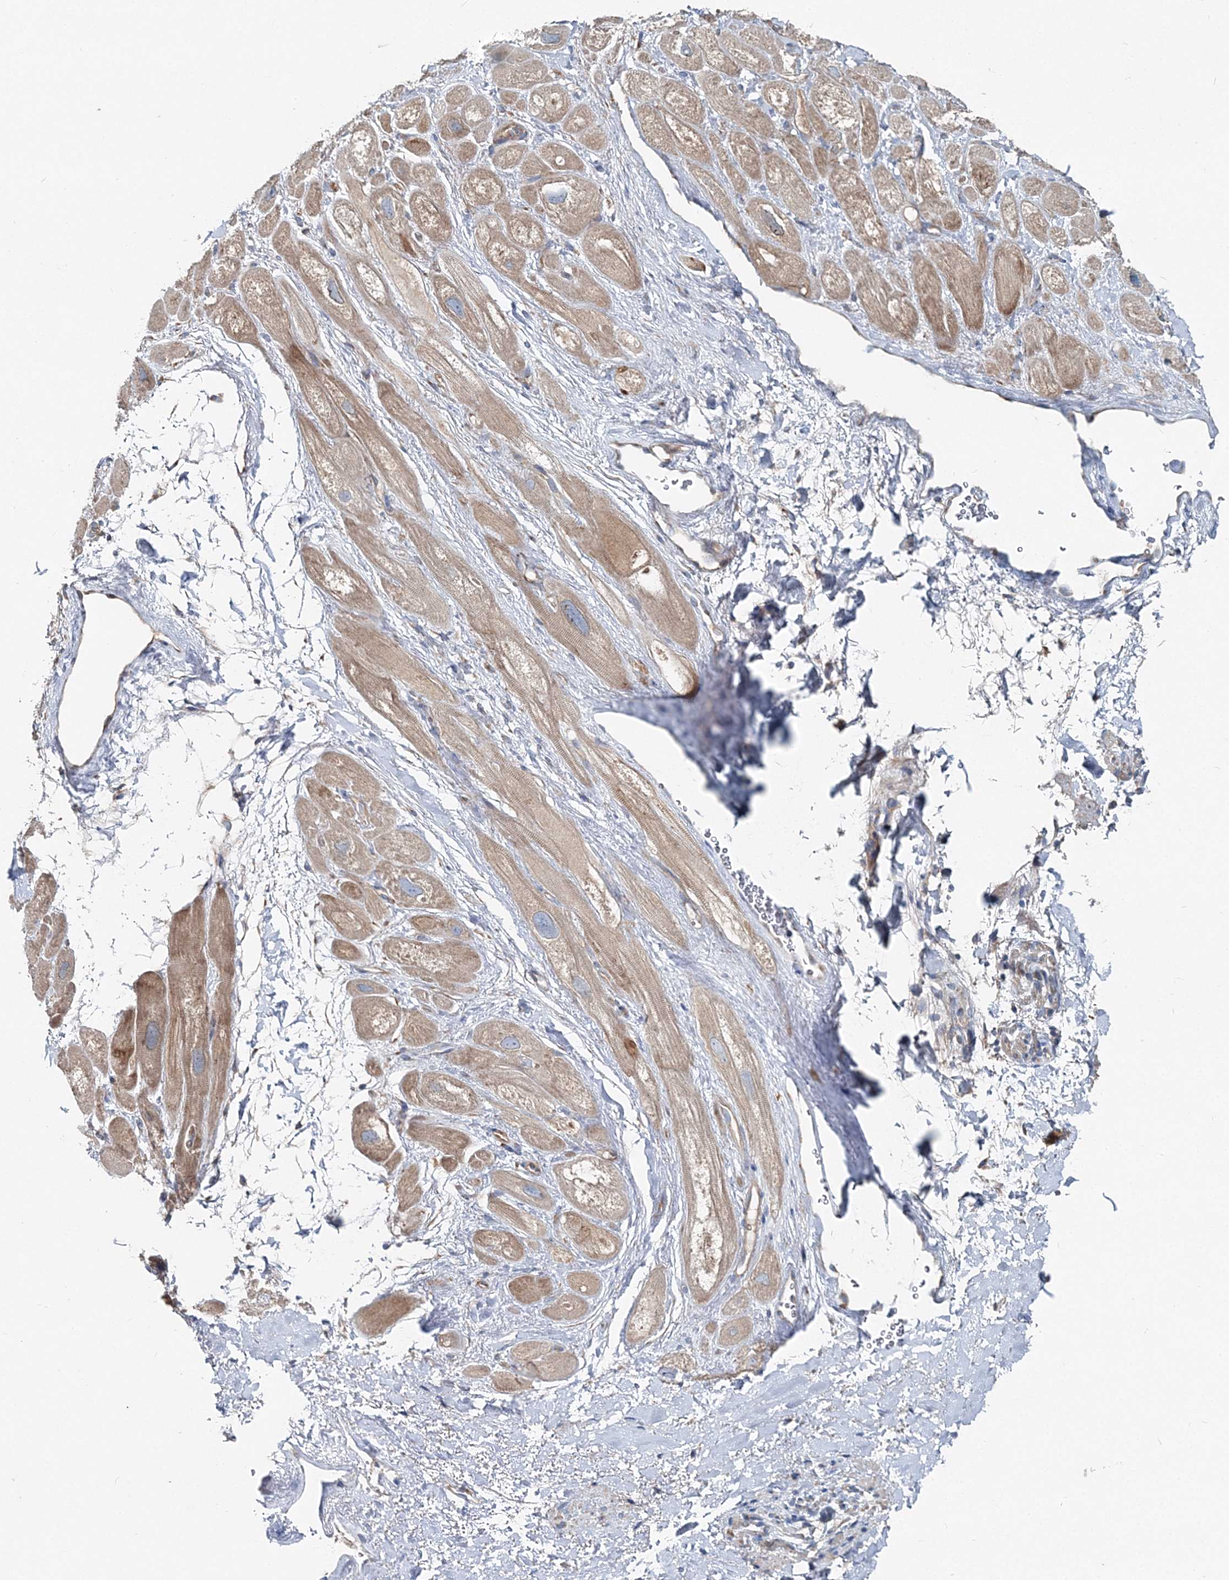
{"staining": {"intensity": "weak", "quantity": "25%-75%", "location": "cytoplasmic/membranous"}, "tissue": "heart muscle", "cell_type": "Cardiomyocytes", "image_type": "normal", "snomed": [{"axis": "morphology", "description": "Normal tissue, NOS"}, {"axis": "topography", "description": "Heart"}], "caption": "This photomicrograph demonstrates normal heart muscle stained with immunohistochemistry to label a protein in brown. The cytoplasmic/membranous of cardiomyocytes show weak positivity for the protein. Nuclei are counter-stained blue.", "gene": "MPHOSPH9", "patient": {"sex": "male", "age": 49}}